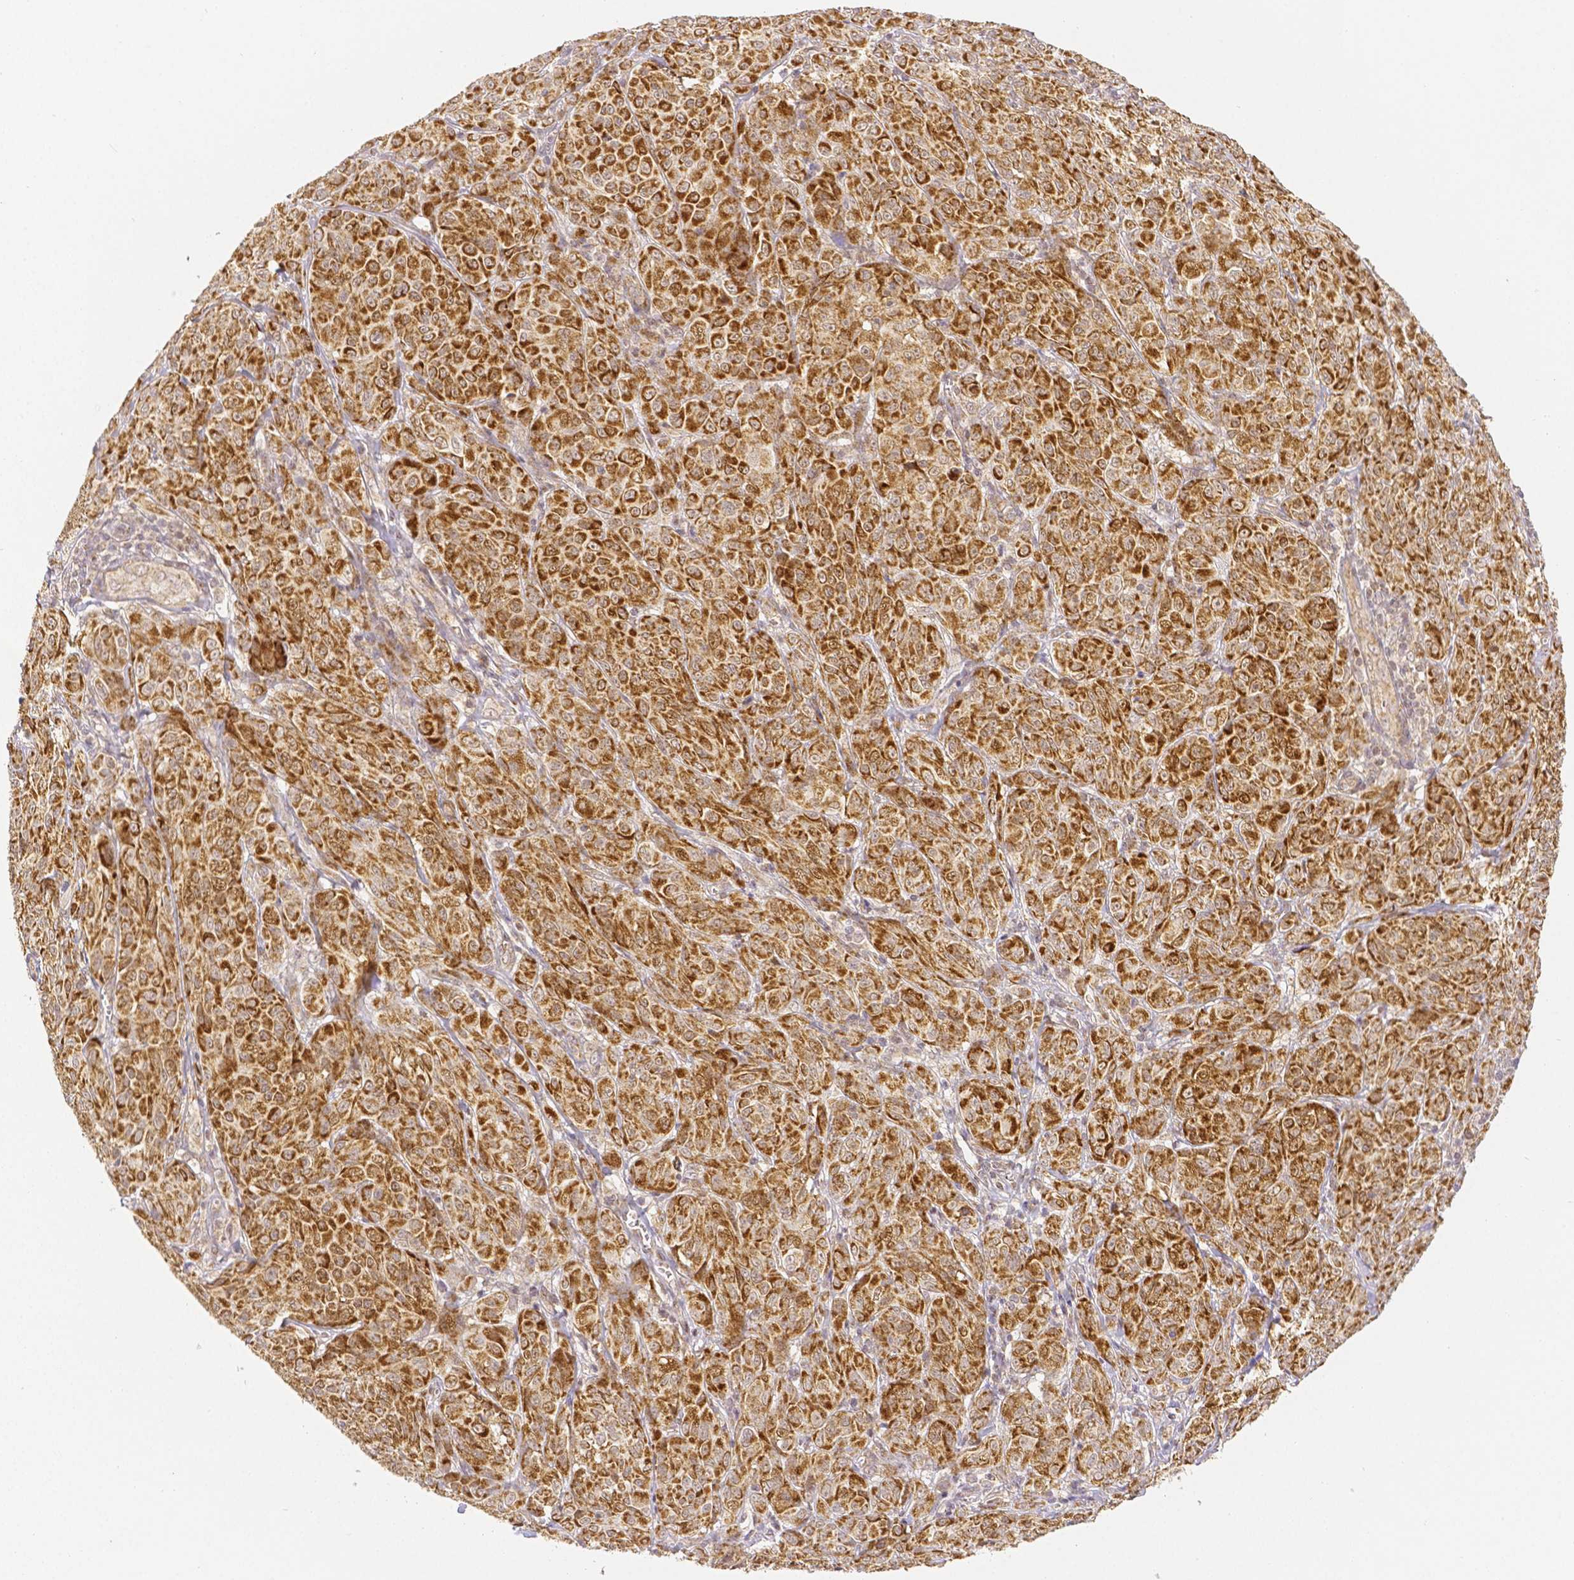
{"staining": {"intensity": "strong", "quantity": ">75%", "location": "cytoplasmic/membranous"}, "tissue": "melanoma", "cell_type": "Tumor cells", "image_type": "cancer", "snomed": [{"axis": "morphology", "description": "Malignant melanoma, NOS"}, {"axis": "topography", "description": "Skin"}], "caption": "Immunohistochemistry (DAB) staining of malignant melanoma exhibits strong cytoplasmic/membranous protein staining in about >75% of tumor cells. Immunohistochemistry stains the protein in brown and the nuclei are stained blue.", "gene": "RHOT1", "patient": {"sex": "male", "age": 89}}